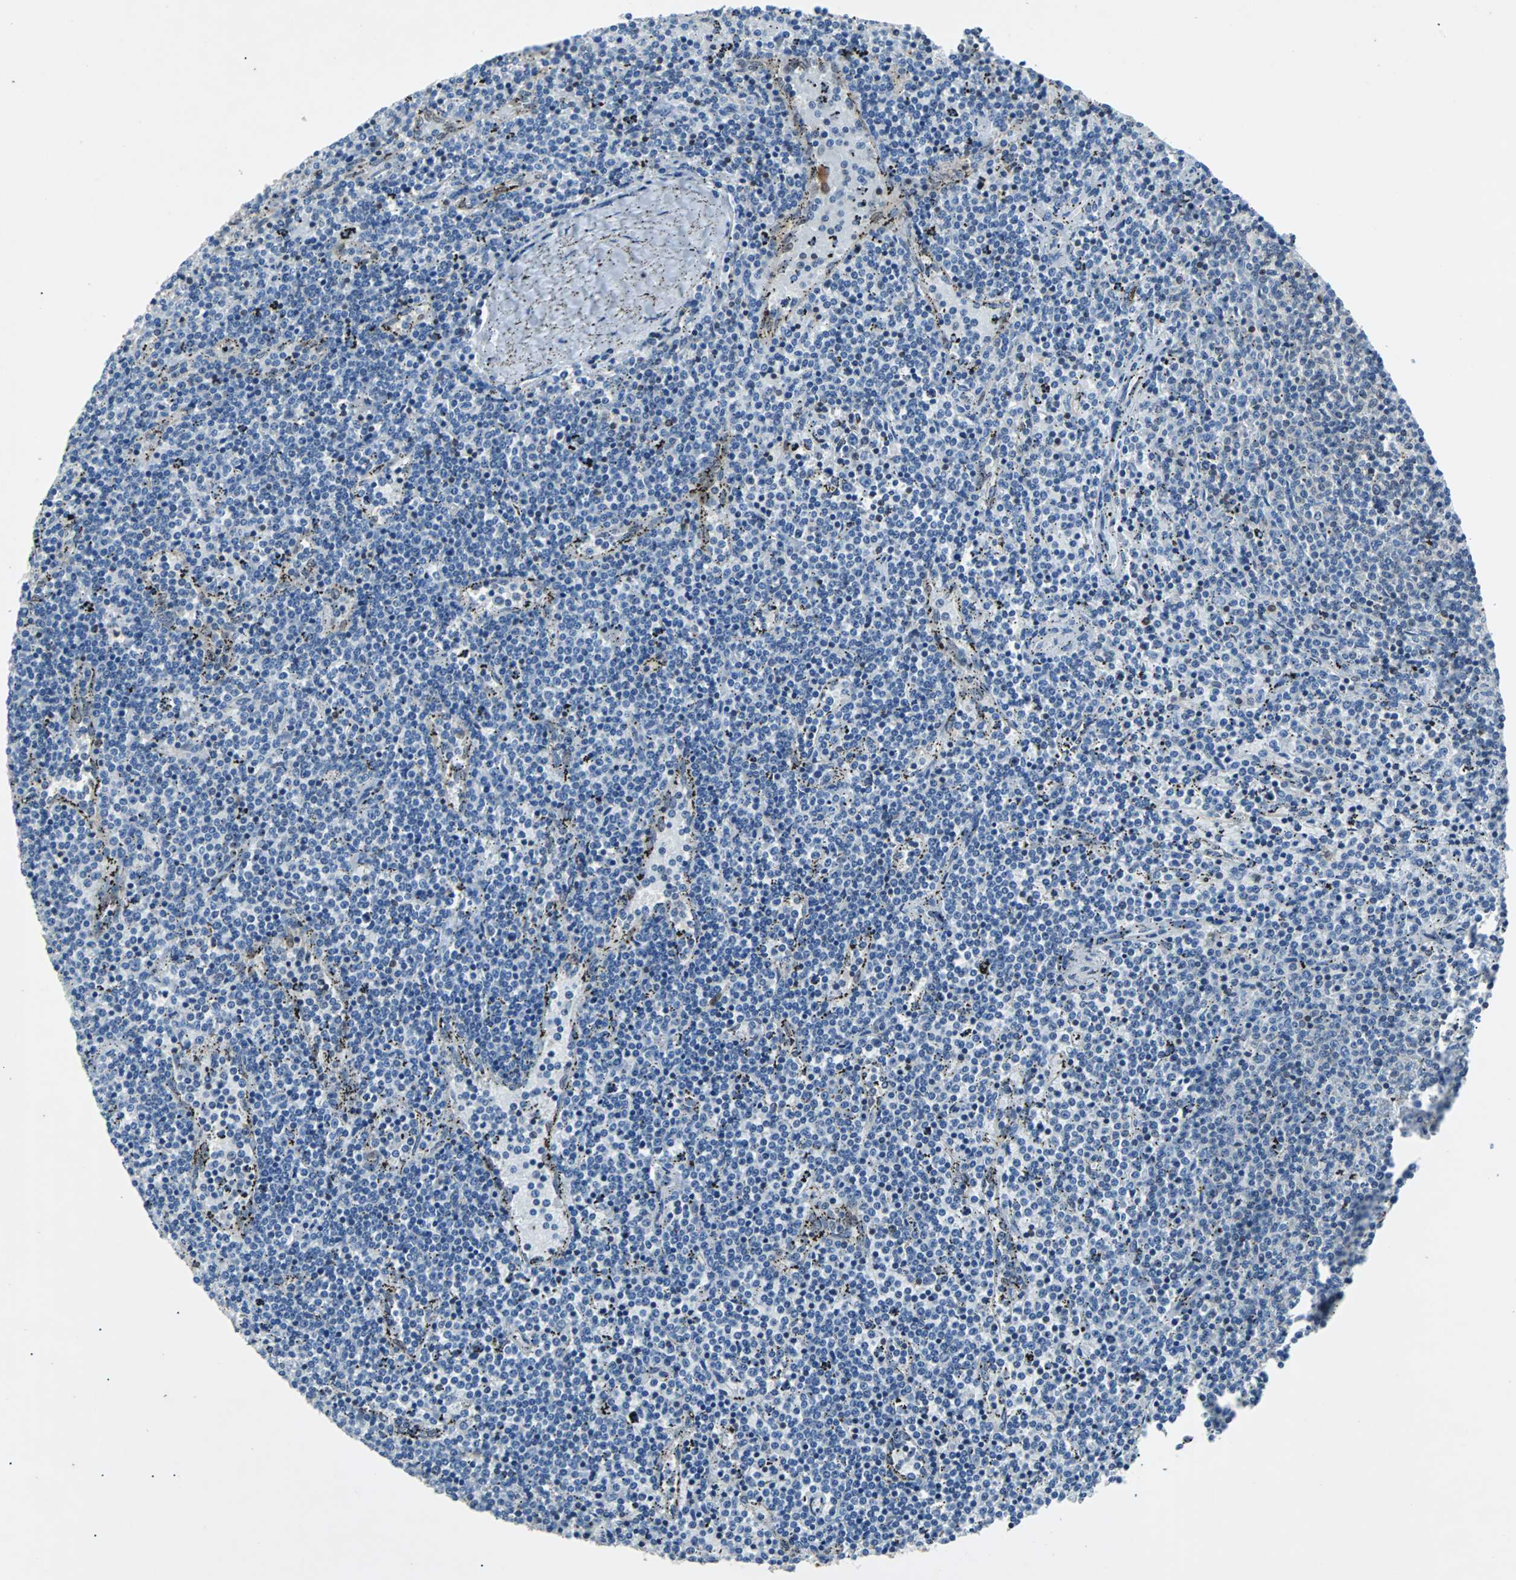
{"staining": {"intensity": "negative", "quantity": "none", "location": "none"}, "tissue": "lymphoma", "cell_type": "Tumor cells", "image_type": "cancer", "snomed": [{"axis": "morphology", "description": "Malignant lymphoma, non-Hodgkin's type, Low grade"}, {"axis": "topography", "description": "Spleen"}], "caption": "High power microscopy image of an immunohistochemistry (IHC) micrograph of lymphoma, revealing no significant expression in tumor cells.", "gene": "MAP2K6", "patient": {"sex": "female", "age": 50}}